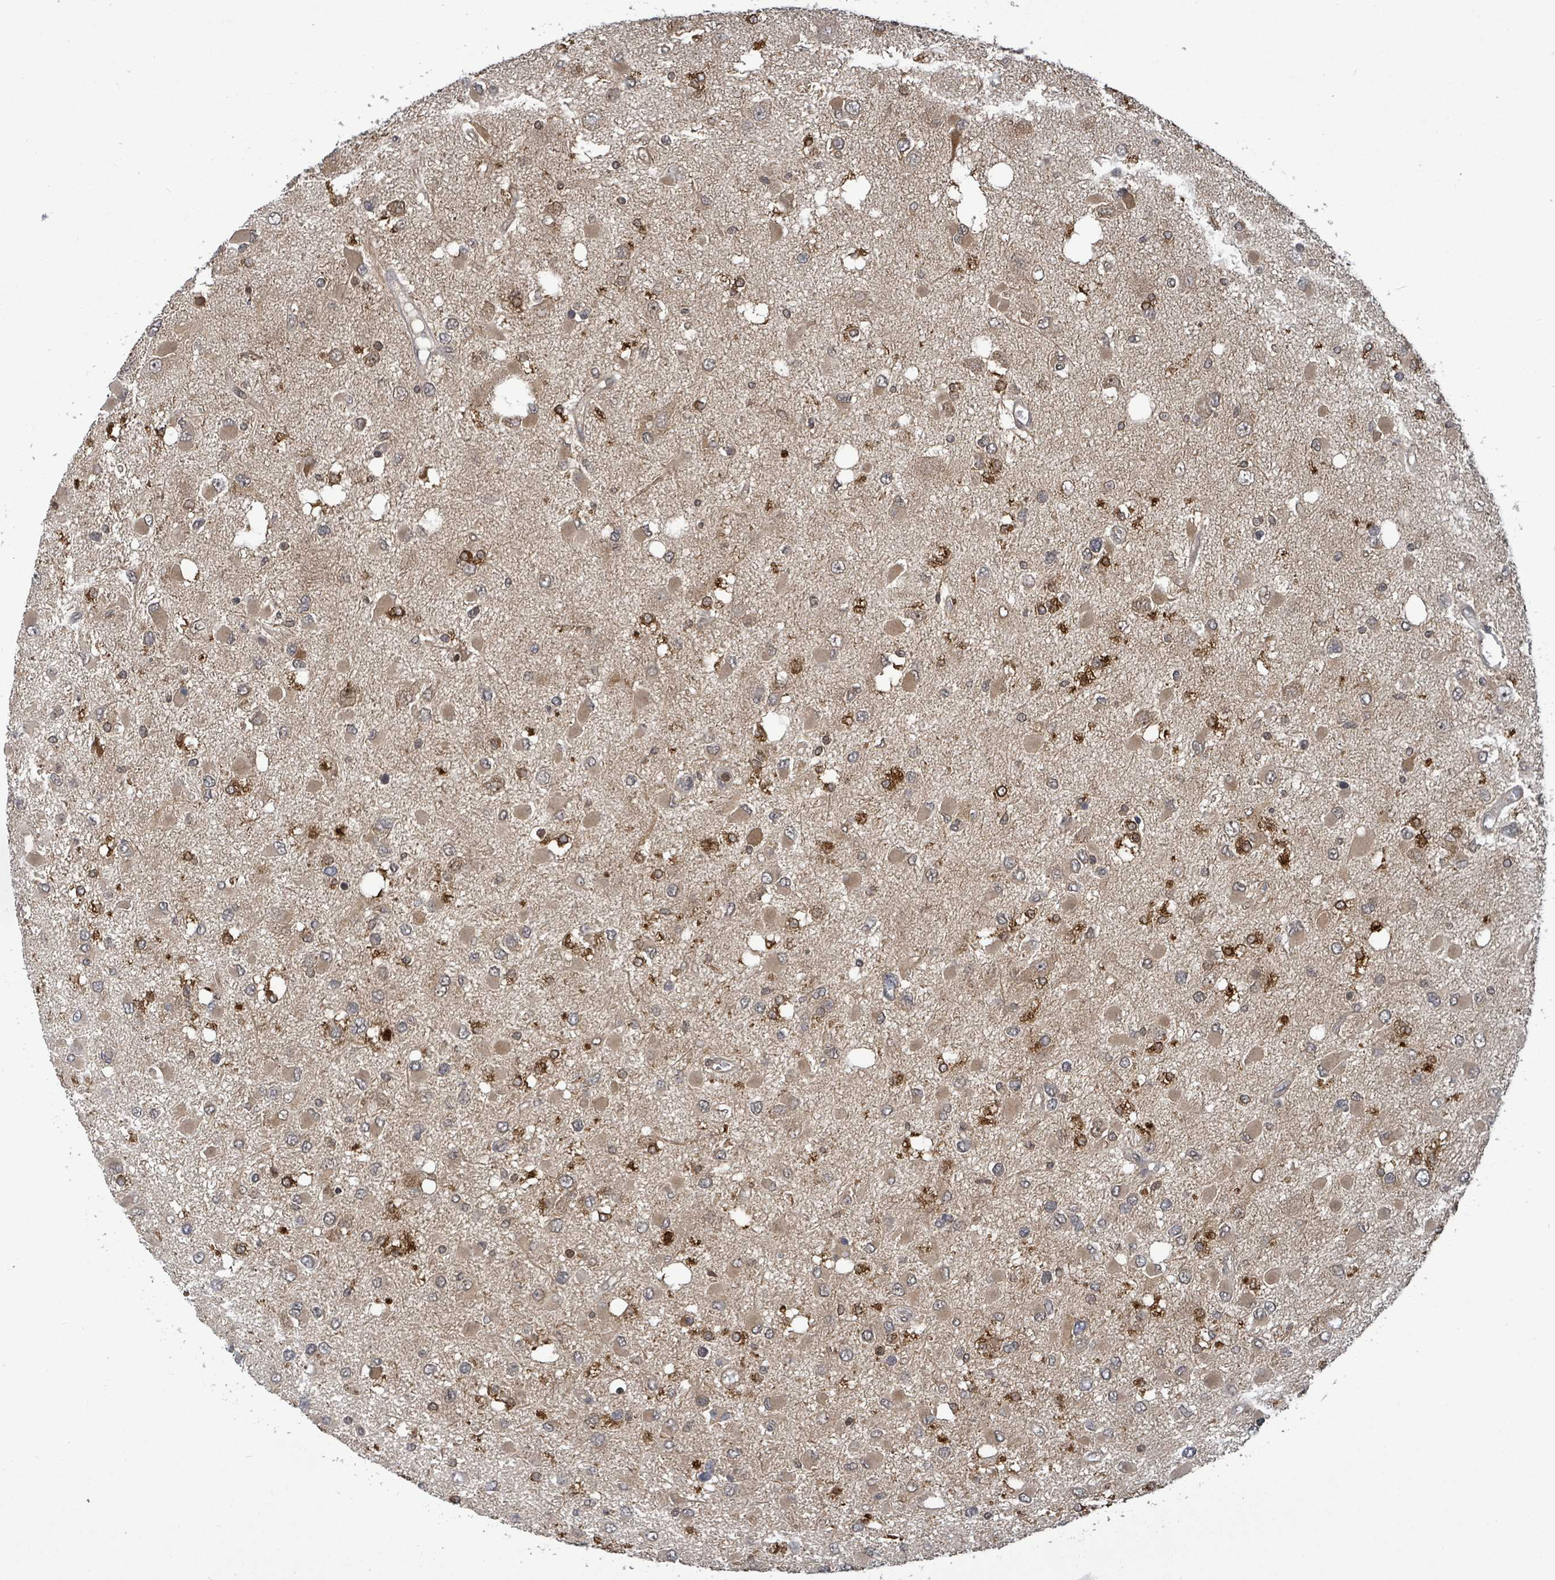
{"staining": {"intensity": "strong", "quantity": "<25%", "location": "cytoplasmic/membranous"}, "tissue": "glioma", "cell_type": "Tumor cells", "image_type": "cancer", "snomed": [{"axis": "morphology", "description": "Glioma, malignant, High grade"}, {"axis": "topography", "description": "Brain"}], "caption": "A histopathology image showing strong cytoplasmic/membranous expression in about <25% of tumor cells in glioma, as visualized by brown immunohistochemical staining.", "gene": "FBXO6", "patient": {"sex": "male", "age": 53}}